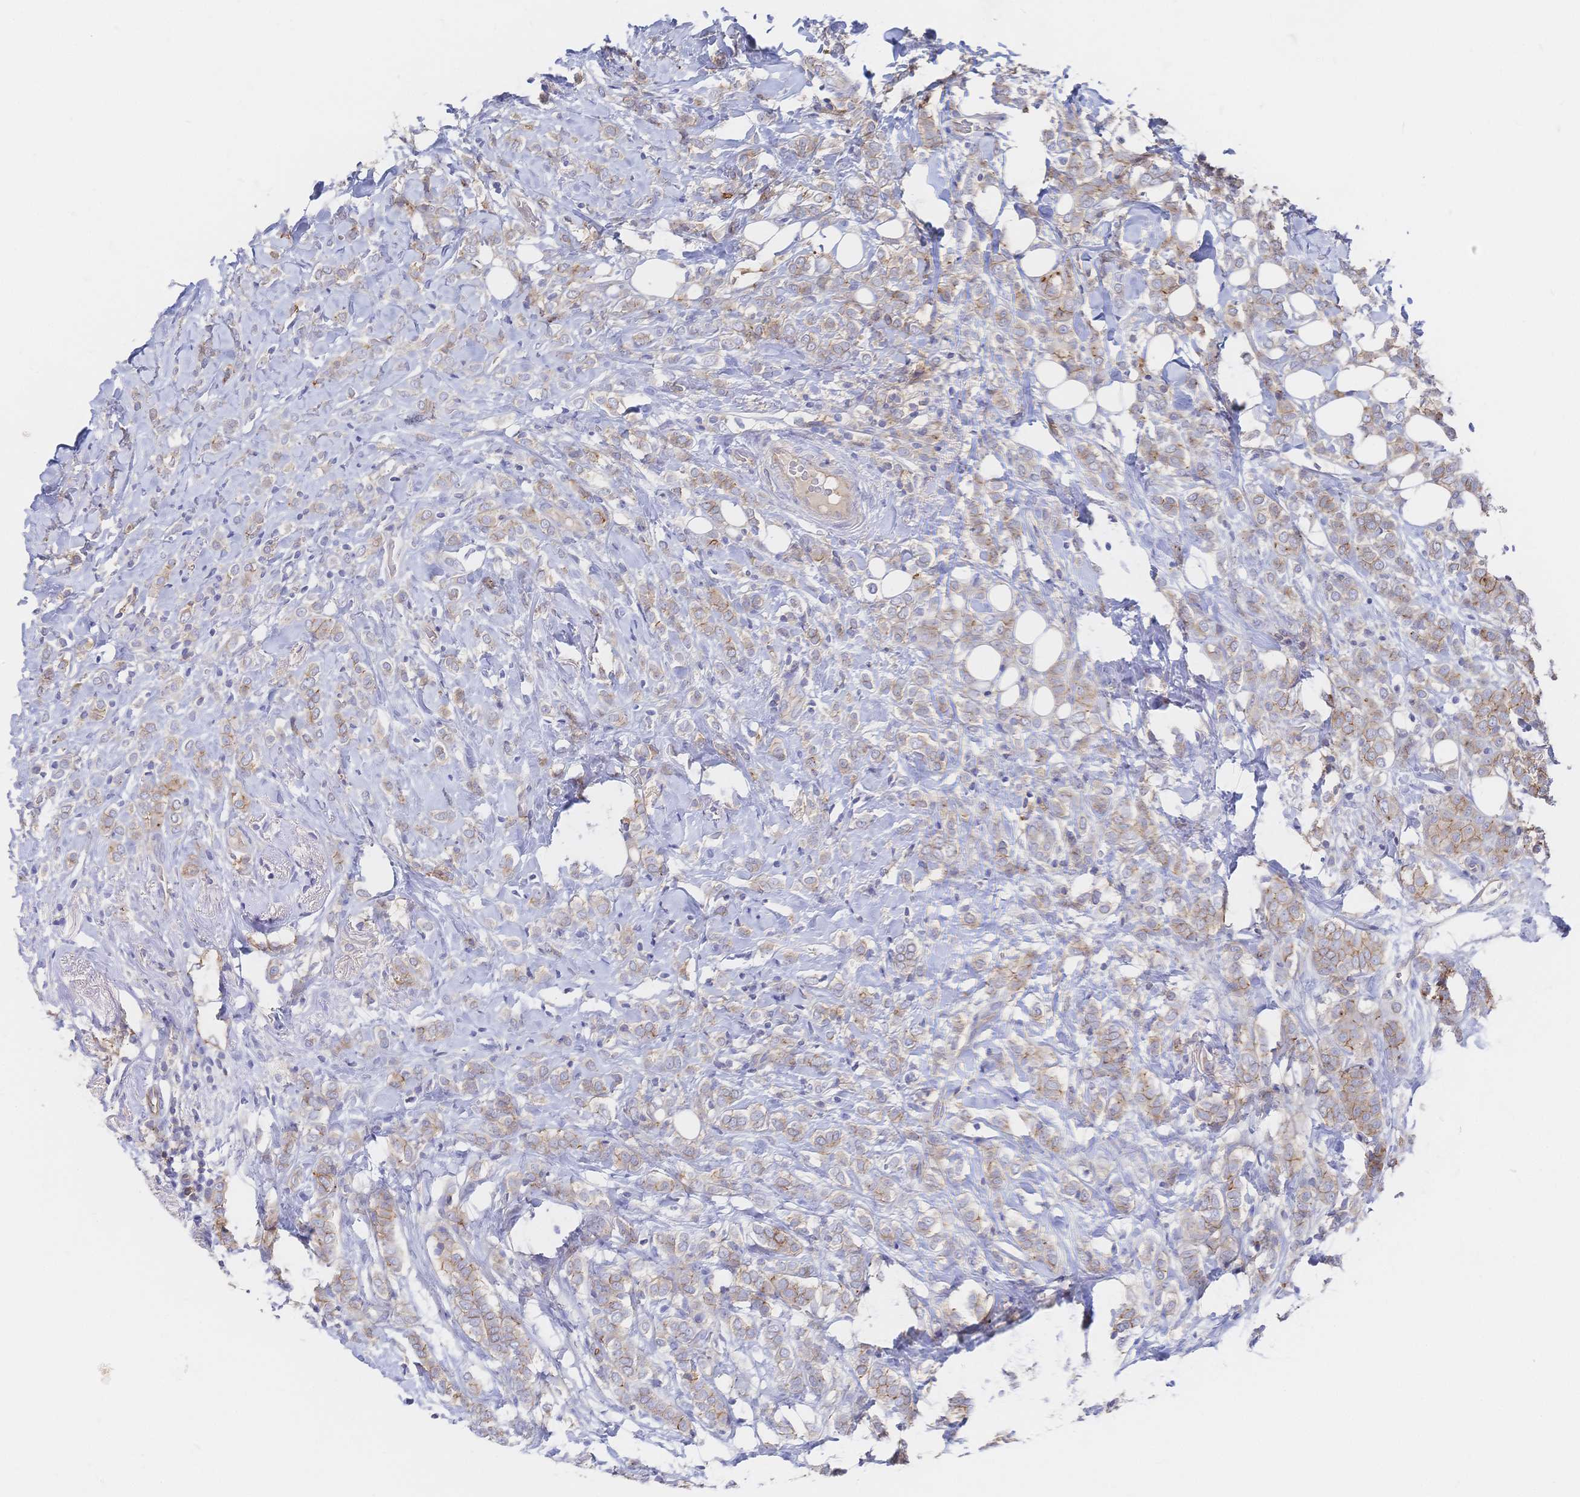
{"staining": {"intensity": "weak", "quantity": "25%-75%", "location": "cytoplasmic/membranous"}, "tissue": "breast cancer", "cell_type": "Tumor cells", "image_type": "cancer", "snomed": [{"axis": "morphology", "description": "Lobular carcinoma"}, {"axis": "topography", "description": "Breast"}], "caption": "Lobular carcinoma (breast) stained for a protein exhibits weak cytoplasmic/membranous positivity in tumor cells.", "gene": "F11R", "patient": {"sex": "female", "age": 49}}